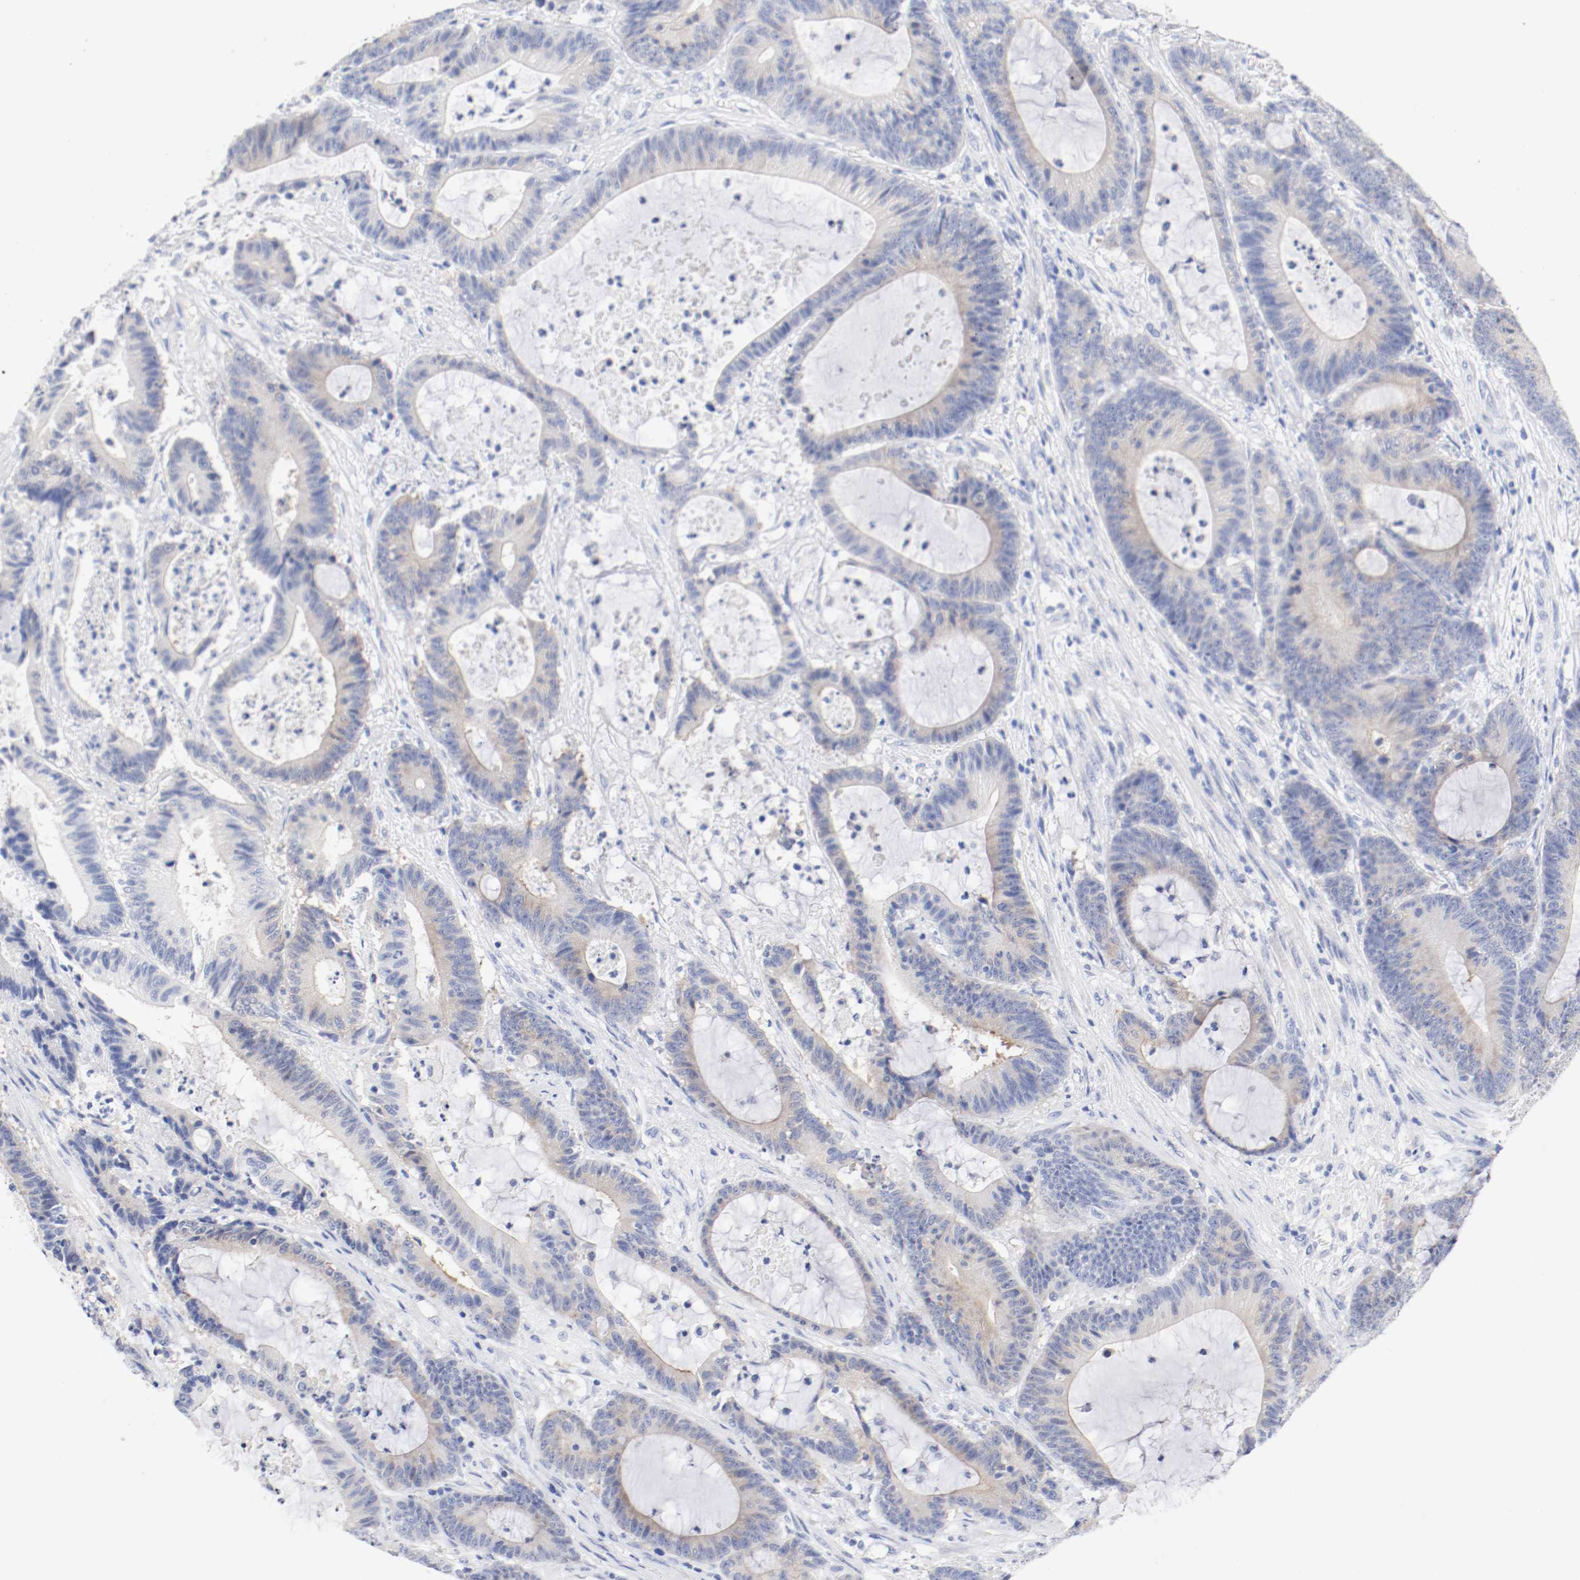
{"staining": {"intensity": "weak", "quantity": ">75%", "location": "cytoplasmic/membranous"}, "tissue": "colorectal cancer", "cell_type": "Tumor cells", "image_type": "cancer", "snomed": [{"axis": "morphology", "description": "Adenocarcinoma, NOS"}, {"axis": "topography", "description": "Colon"}], "caption": "Immunohistochemical staining of colorectal cancer exhibits weak cytoplasmic/membranous protein expression in about >75% of tumor cells.", "gene": "HOMER1", "patient": {"sex": "female", "age": 84}}